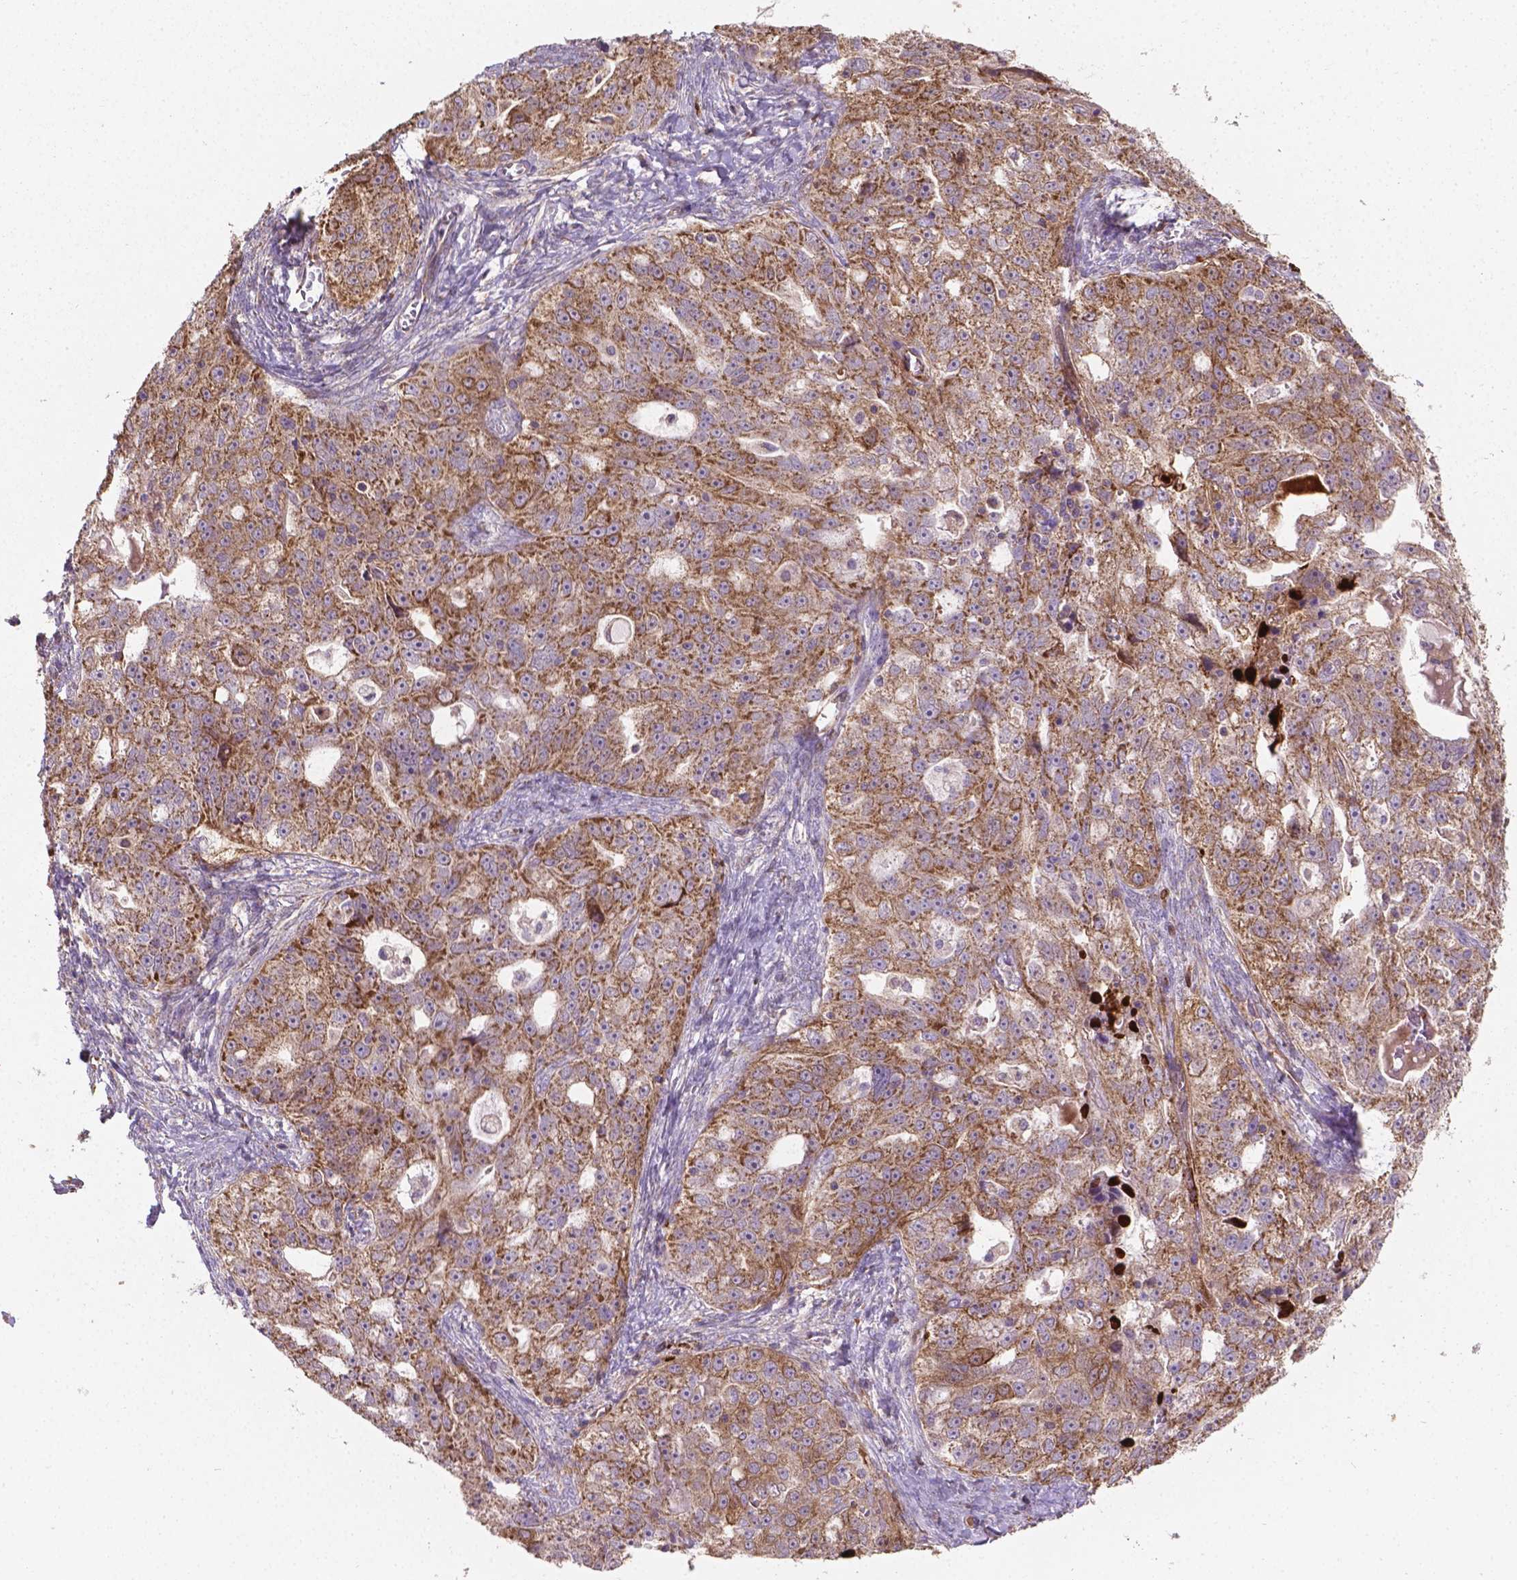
{"staining": {"intensity": "moderate", "quantity": ">75%", "location": "cytoplasmic/membranous"}, "tissue": "ovarian cancer", "cell_type": "Tumor cells", "image_type": "cancer", "snomed": [{"axis": "morphology", "description": "Cystadenocarcinoma, serous, NOS"}, {"axis": "topography", "description": "Ovary"}], "caption": "The image shows immunohistochemical staining of ovarian cancer (serous cystadenocarcinoma). There is moderate cytoplasmic/membranous positivity is seen in approximately >75% of tumor cells.", "gene": "TCAF1", "patient": {"sex": "female", "age": 51}}